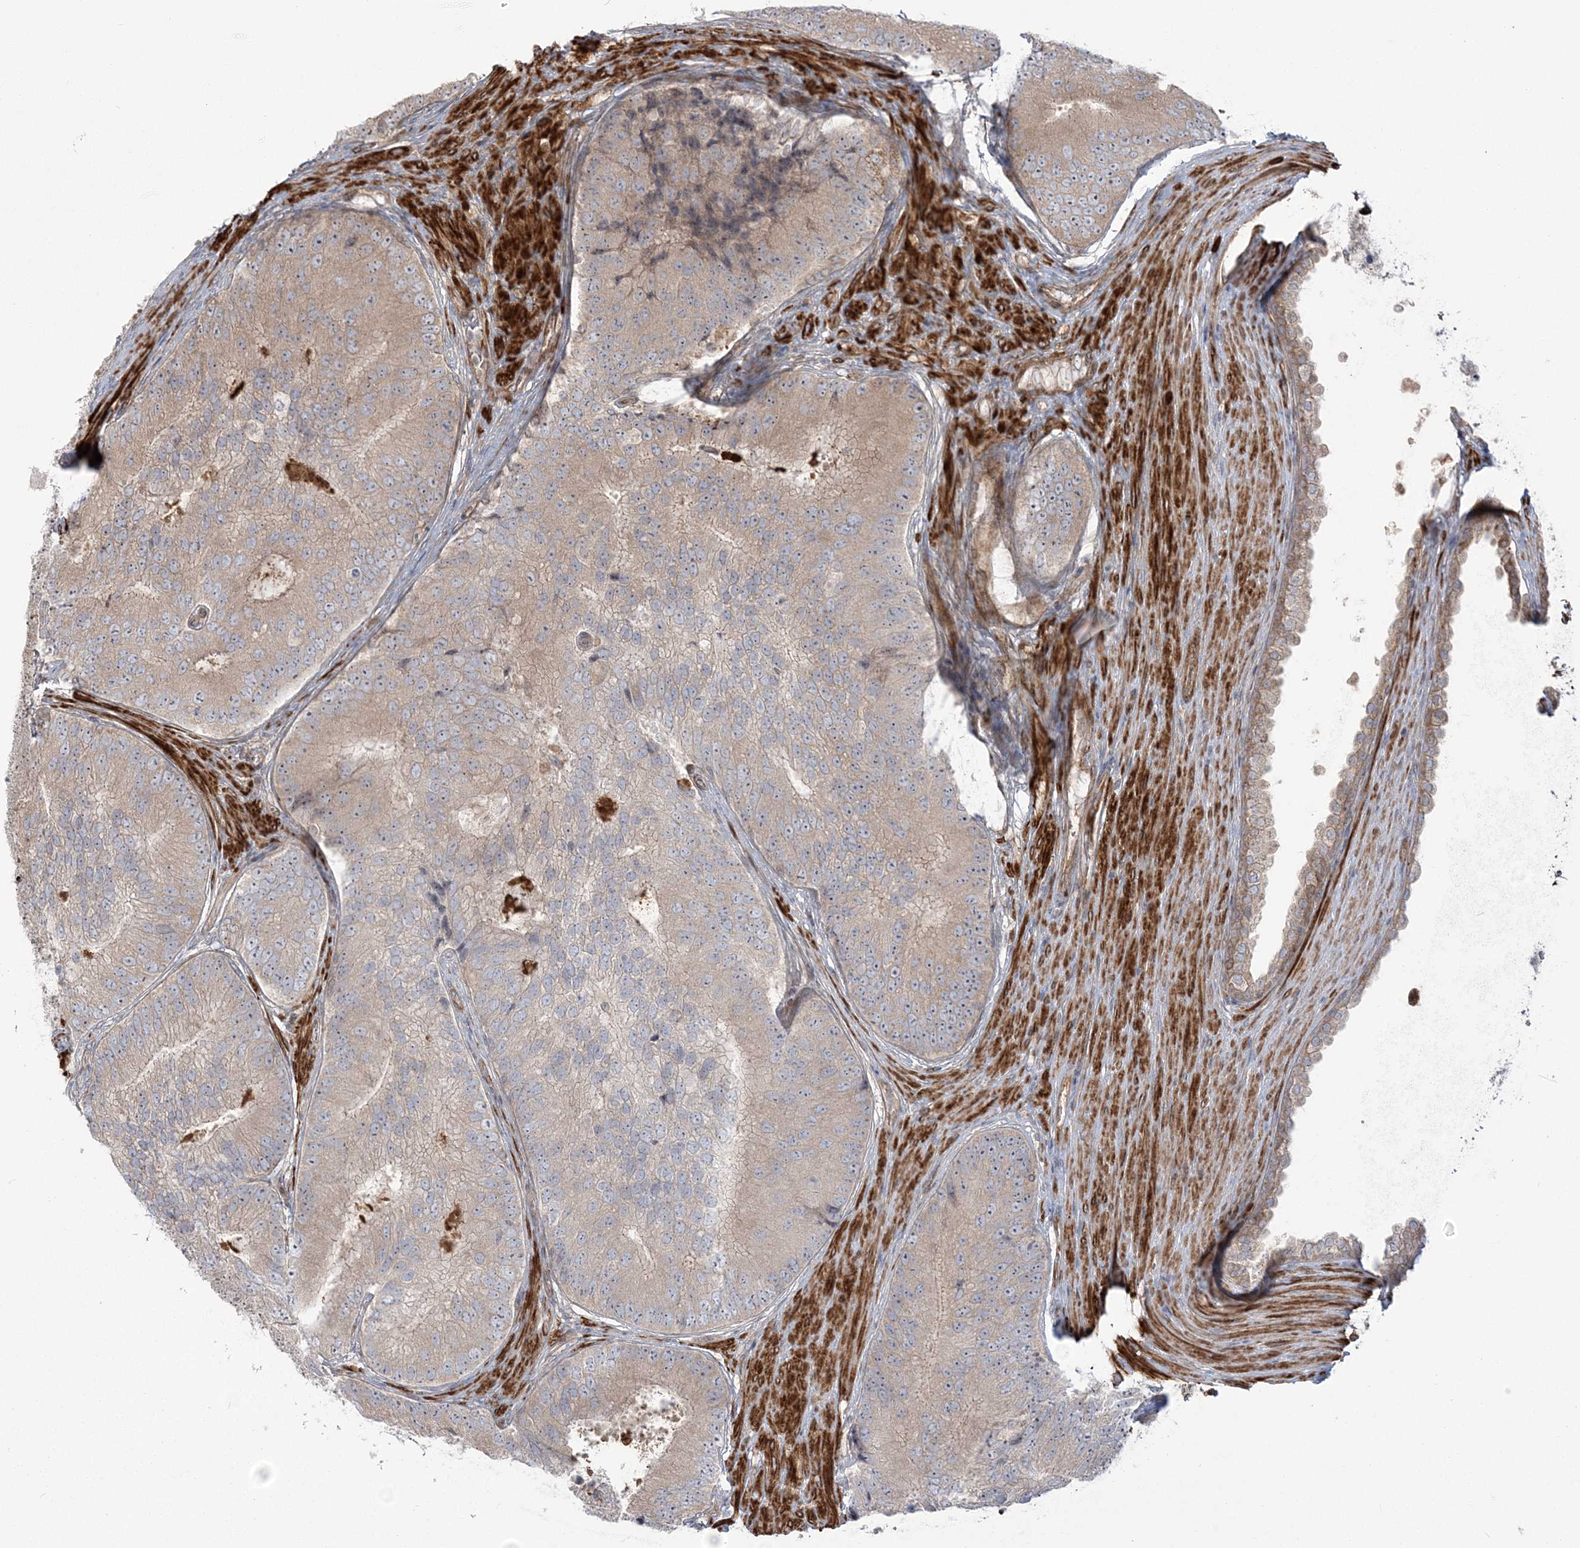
{"staining": {"intensity": "weak", "quantity": "25%-75%", "location": "cytoplasmic/membranous"}, "tissue": "prostate cancer", "cell_type": "Tumor cells", "image_type": "cancer", "snomed": [{"axis": "morphology", "description": "Adenocarcinoma, High grade"}, {"axis": "topography", "description": "Prostate"}], "caption": "The photomicrograph exhibits immunohistochemical staining of adenocarcinoma (high-grade) (prostate). There is weak cytoplasmic/membranous staining is seen in about 25%-75% of tumor cells.", "gene": "NUDT9", "patient": {"sex": "male", "age": 70}}